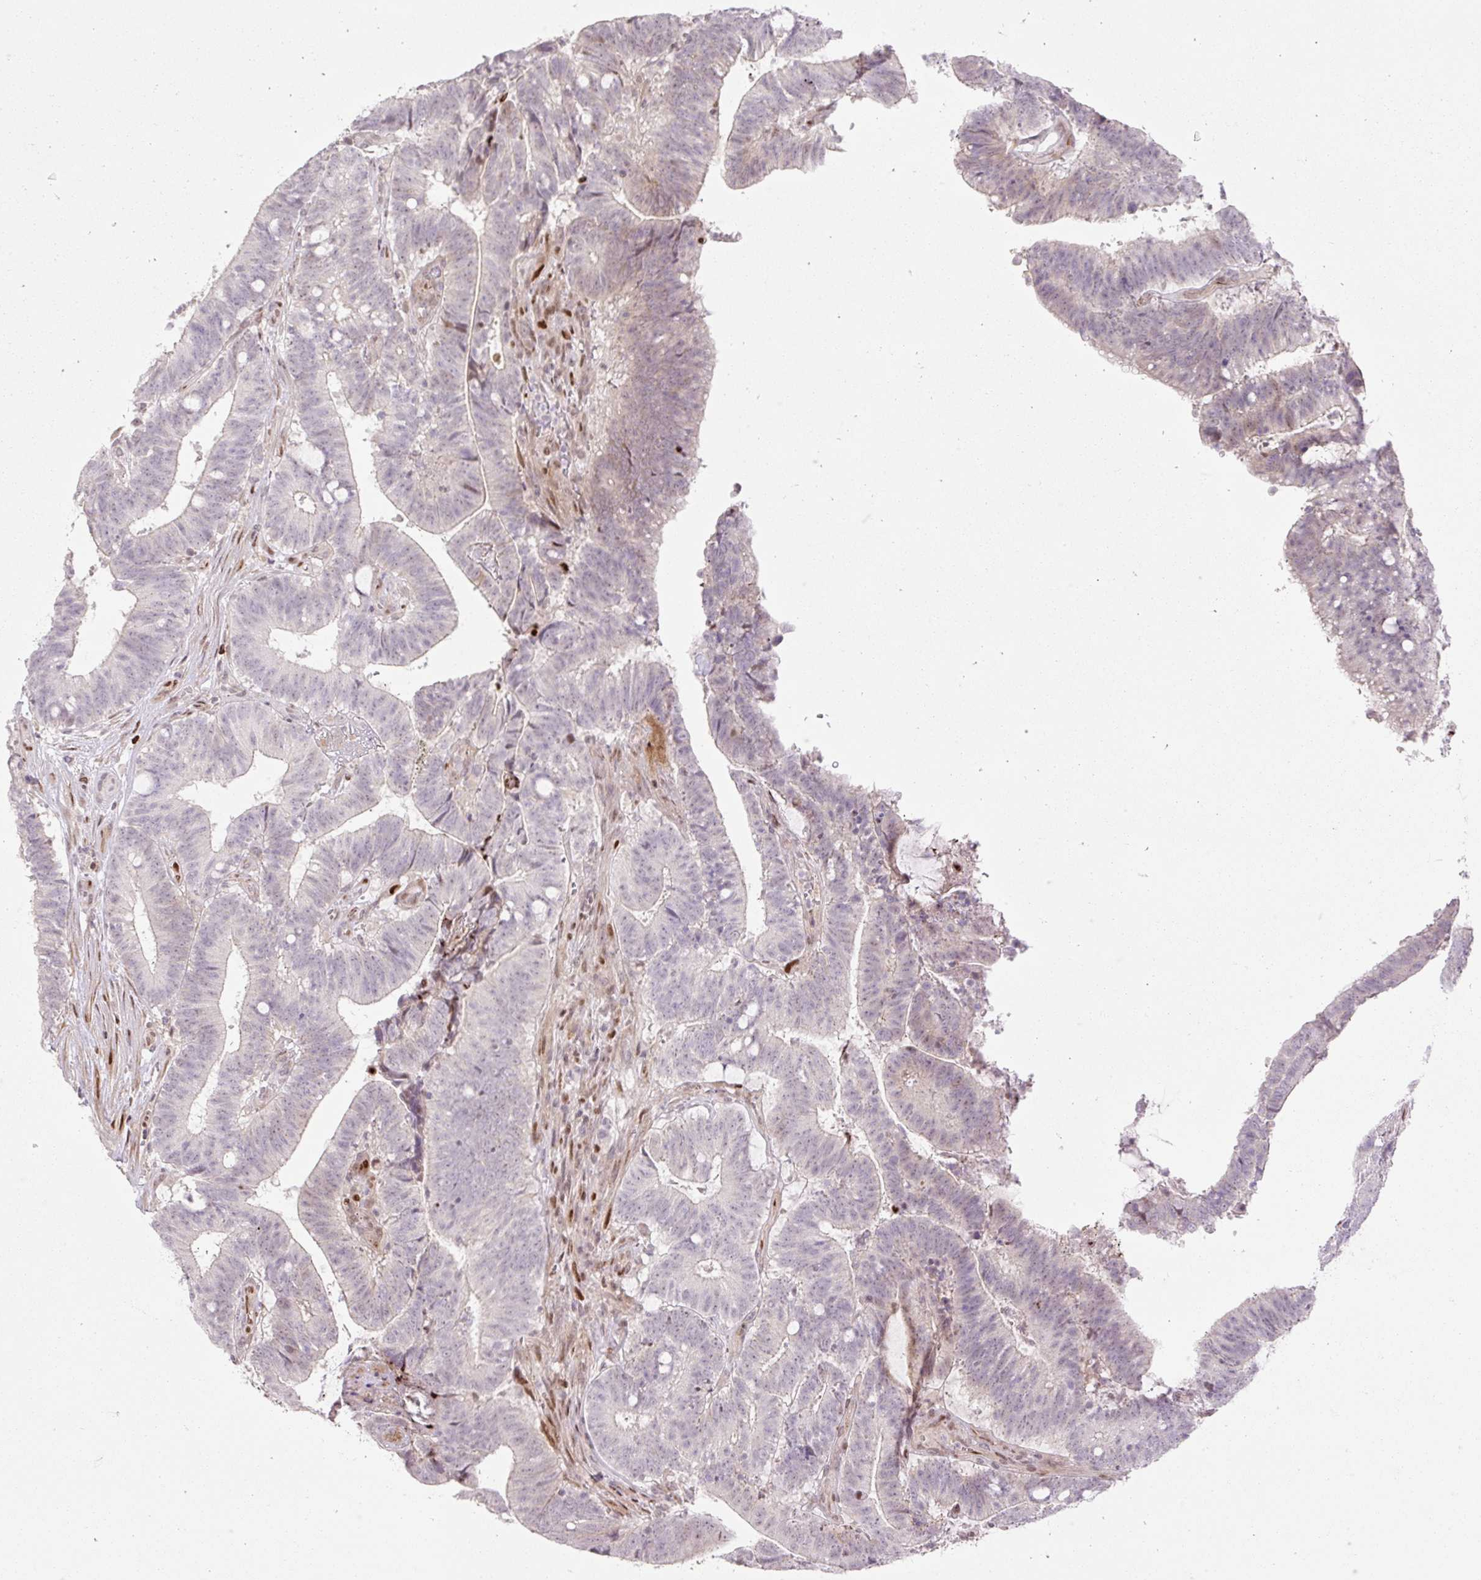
{"staining": {"intensity": "negative", "quantity": "none", "location": "none"}, "tissue": "colorectal cancer", "cell_type": "Tumor cells", "image_type": "cancer", "snomed": [{"axis": "morphology", "description": "Adenocarcinoma, NOS"}, {"axis": "topography", "description": "Colon"}], "caption": "An image of colorectal adenocarcinoma stained for a protein exhibits no brown staining in tumor cells.", "gene": "RIPPLY3", "patient": {"sex": "female", "age": 43}}